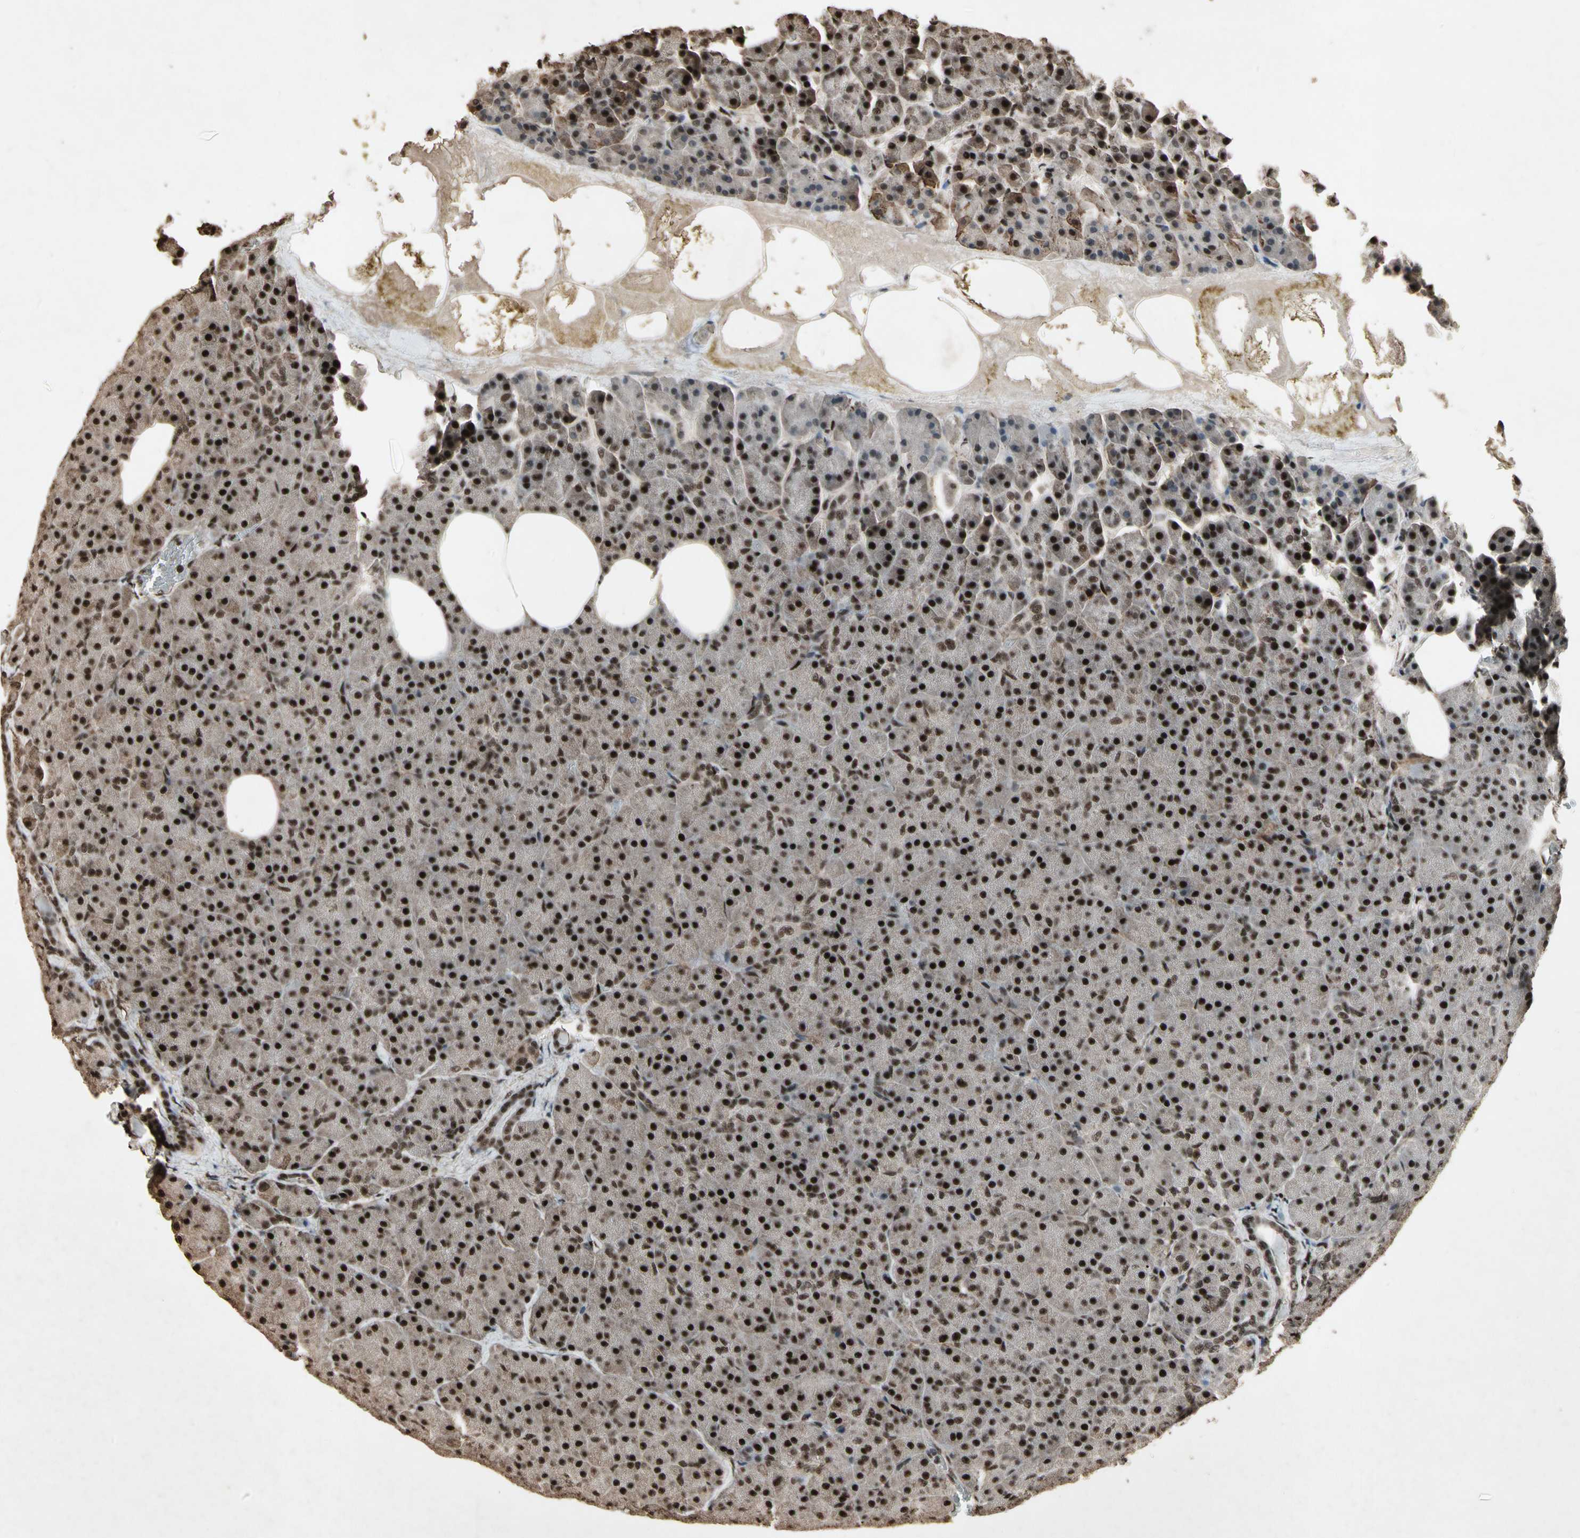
{"staining": {"intensity": "strong", "quantity": ">75%", "location": "nuclear"}, "tissue": "pancreas", "cell_type": "Exocrine glandular cells", "image_type": "normal", "snomed": [{"axis": "morphology", "description": "Normal tissue, NOS"}, {"axis": "topography", "description": "Pancreas"}], "caption": "Exocrine glandular cells demonstrate strong nuclear staining in approximately >75% of cells in unremarkable pancreas.", "gene": "TBX2", "patient": {"sex": "female", "age": 35}}